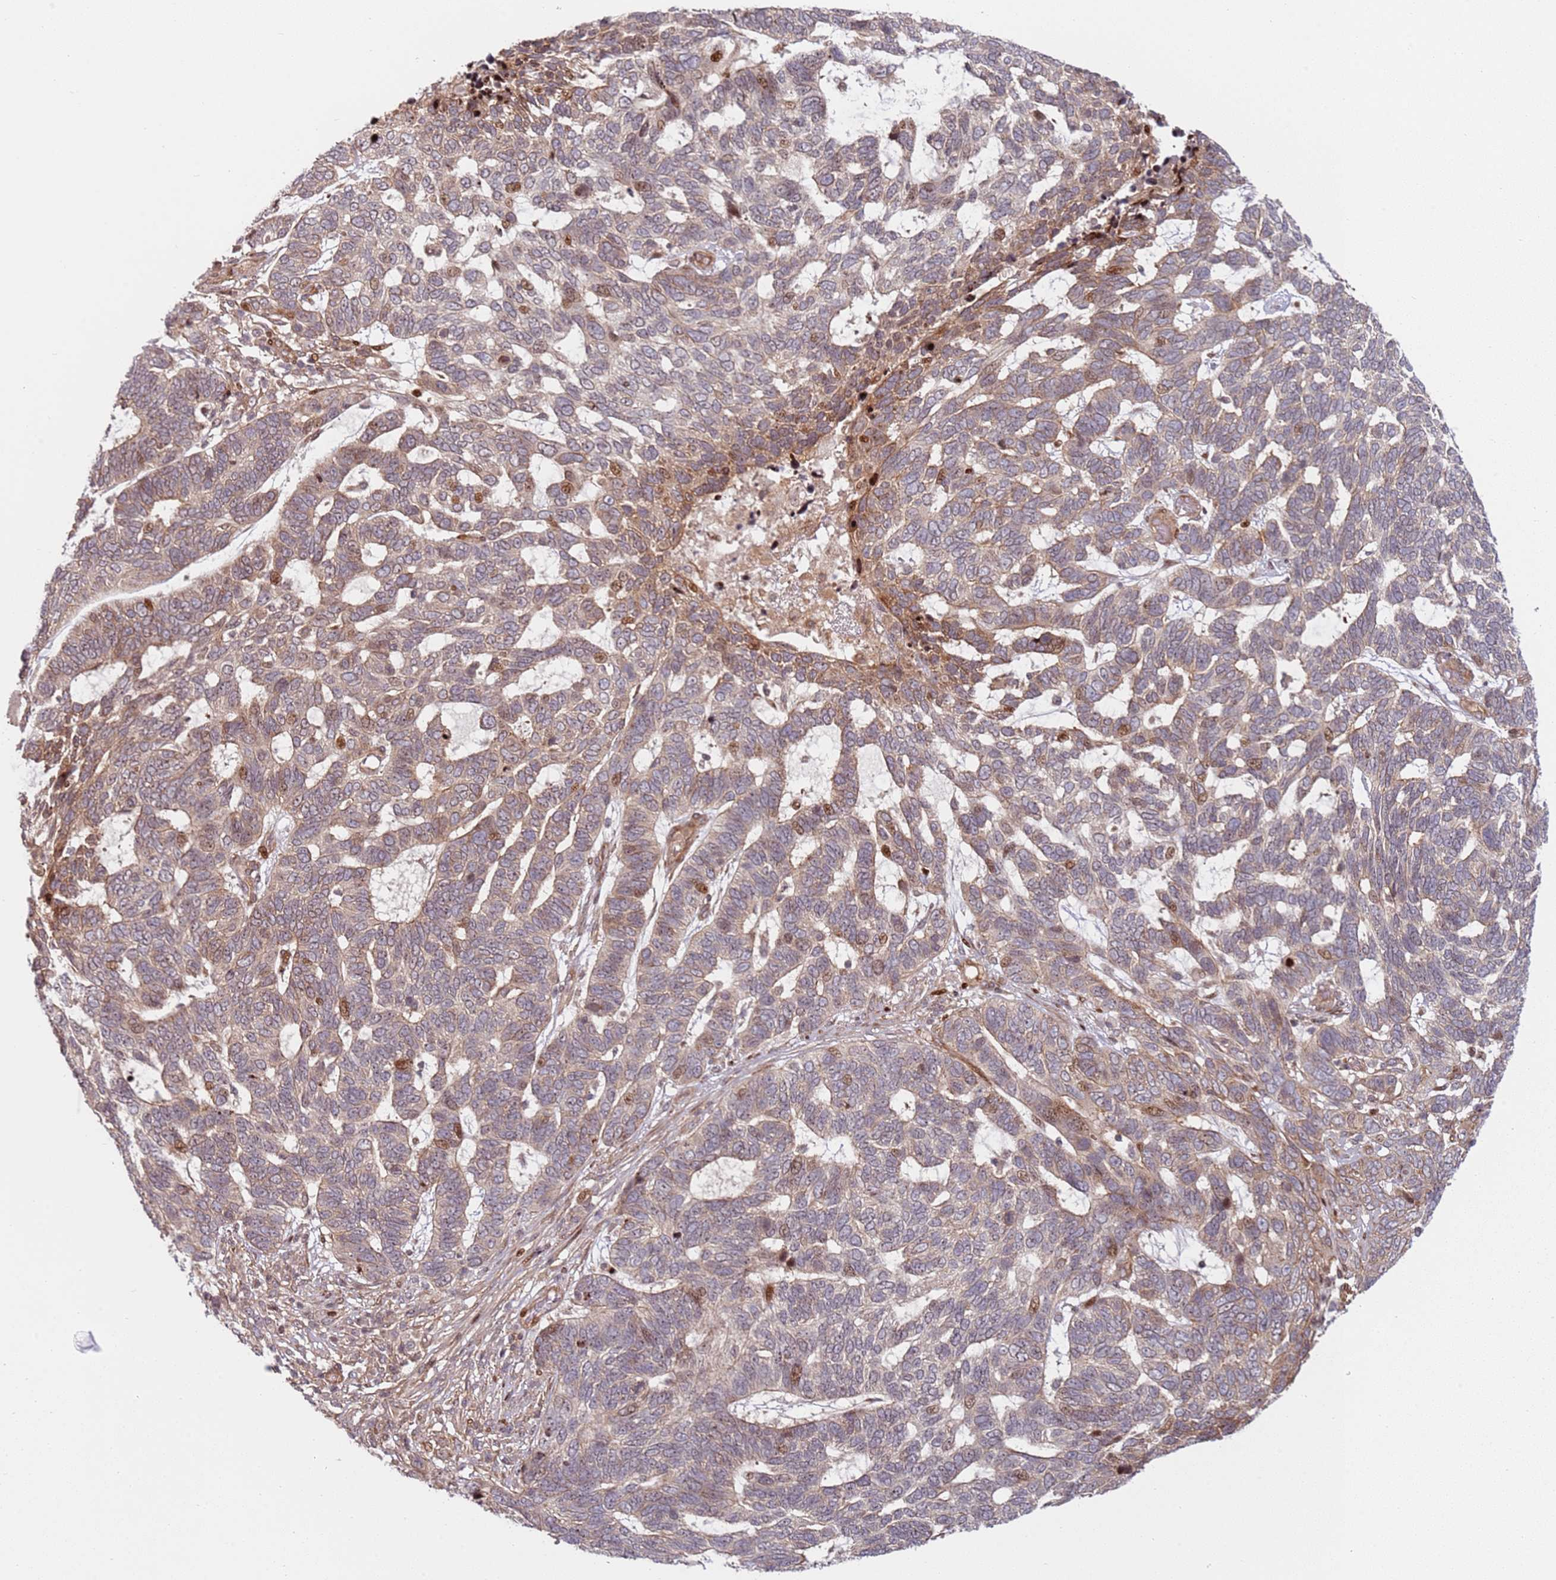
{"staining": {"intensity": "moderate", "quantity": "<25%", "location": "cytoplasmic/membranous,nuclear"}, "tissue": "skin cancer", "cell_type": "Tumor cells", "image_type": "cancer", "snomed": [{"axis": "morphology", "description": "Basal cell carcinoma"}, {"axis": "topography", "description": "Skin"}], "caption": "Protein expression analysis of skin basal cell carcinoma reveals moderate cytoplasmic/membranous and nuclear expression in approximately <25% of tumor cells.", "gene": "TMEM233", "patient": {"sex": "female", "age": 65}}